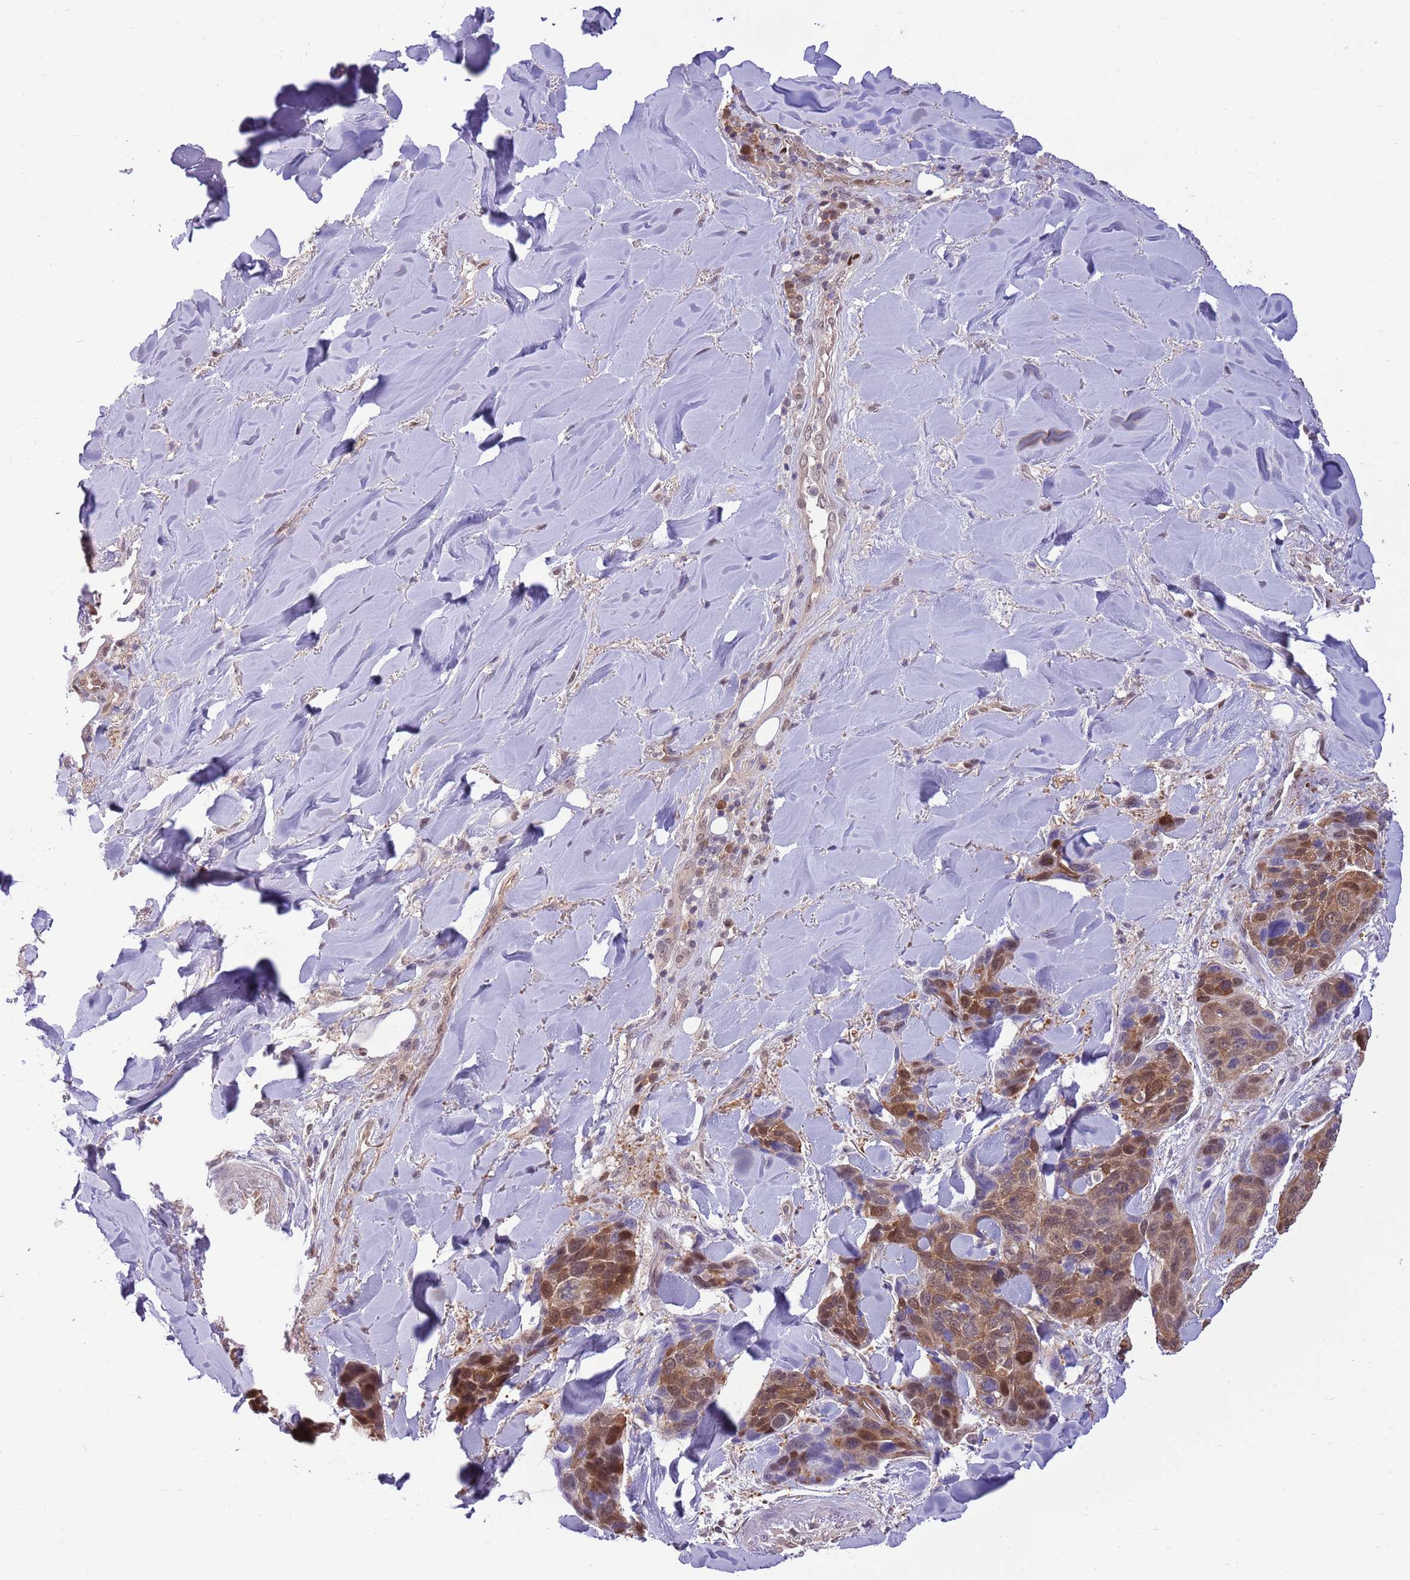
{"staining": {"intensity": "moderate", "quantity": ">75%", "location": "cytoplasmic/membranous,nuclear"}, "tissue": "skin cancer", "cell_type": "Tumor cells", "image_type": "cancer", "snomed": [{"axis": "morphology", "description": "Basal cell carcinoma"}, {"axis": "topography", "description": "Skin"}], "caption": "Basal cell carcinoma (skin) tissue shows moderate cytoplasmic/membranous and nuclear staining in approximately >75% of tumor cells", "gene": "NSFL1C", "patient": {"sex": "female", "age": 74}}